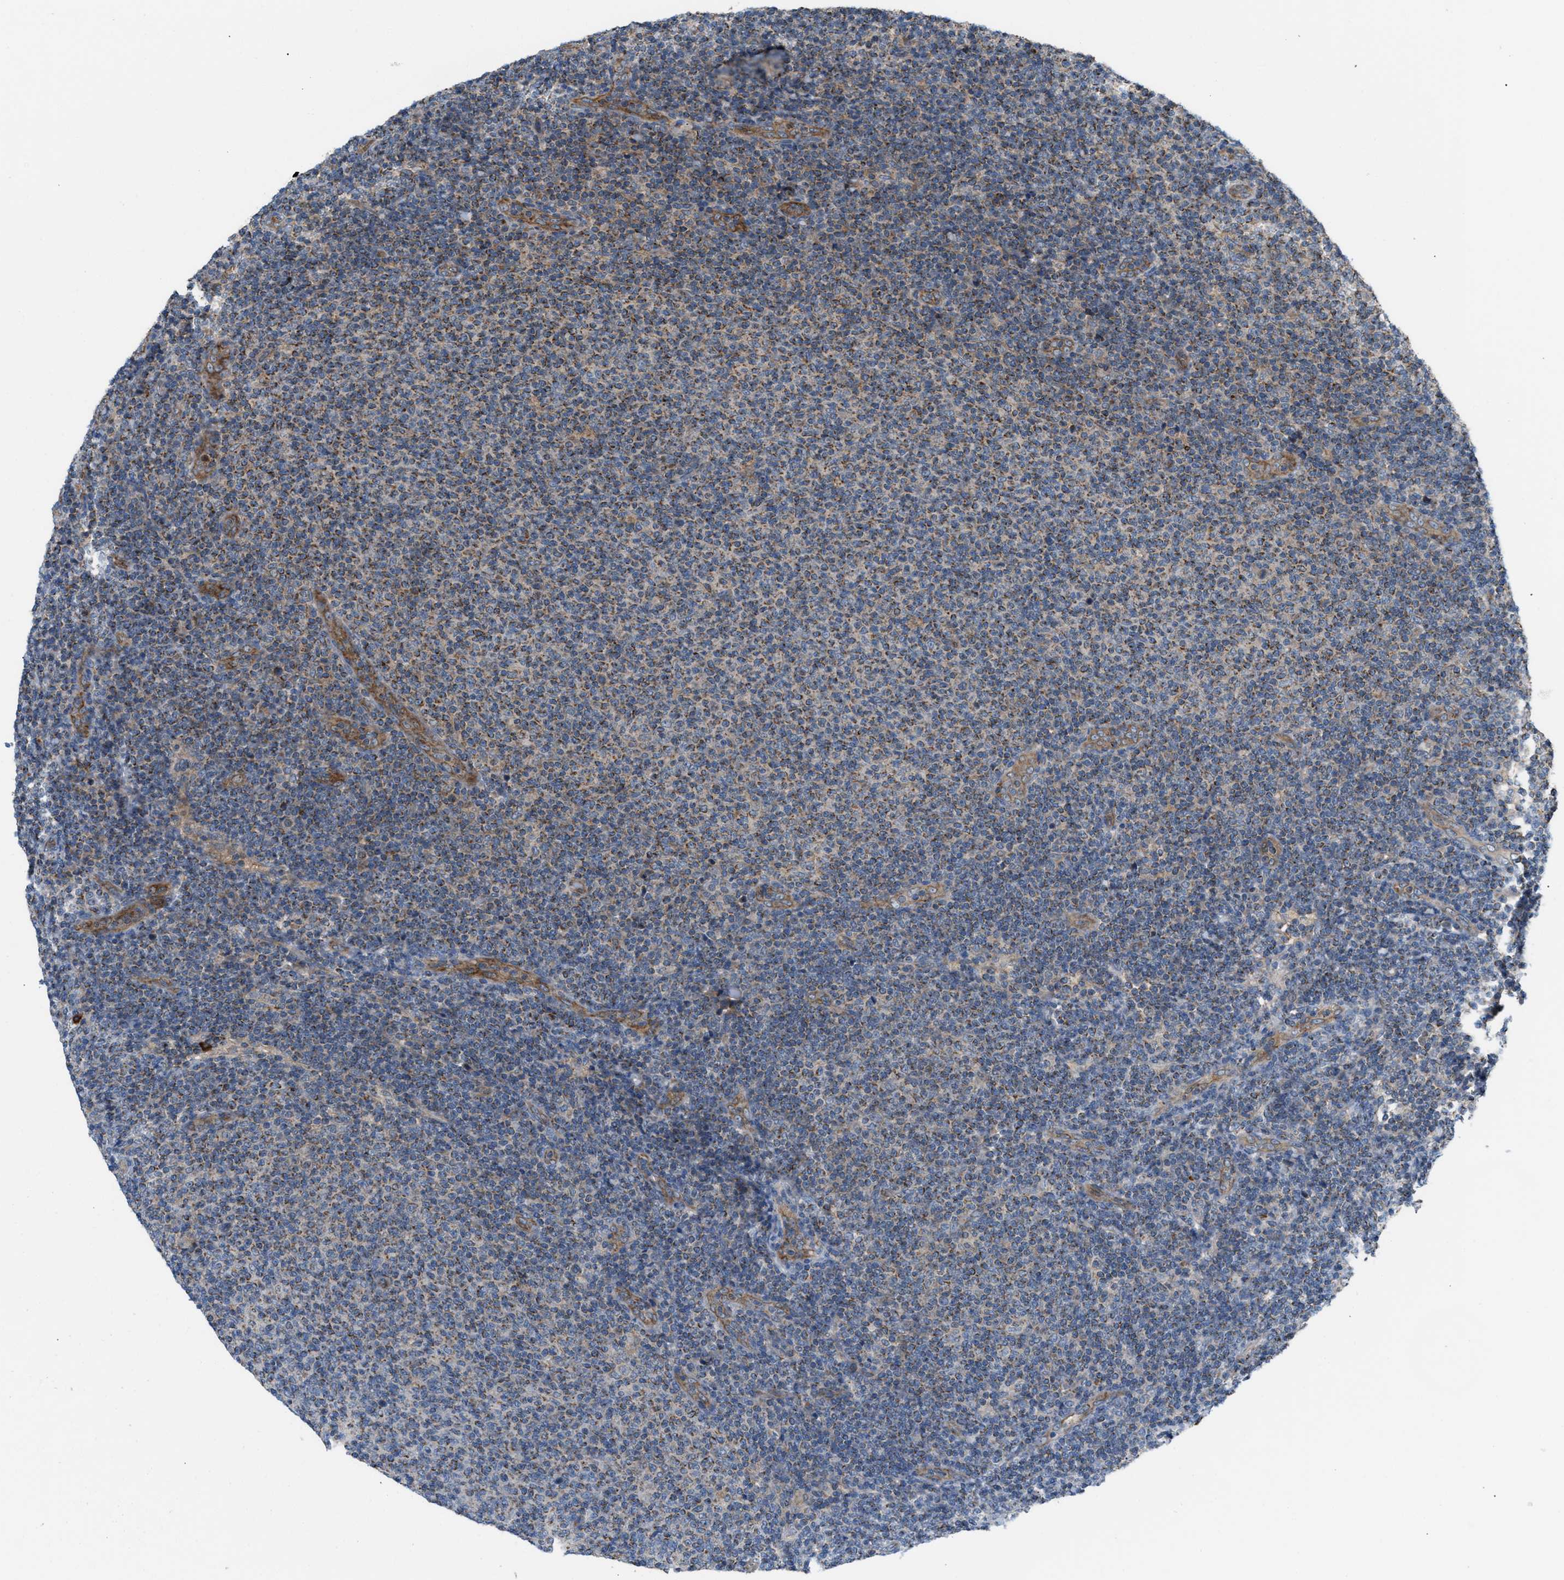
{"staining": {"intensity": "weak", "quantity": "25%-75%", "location": "cytoplasmic/membranous"}, "tissue": "lymphoma", "cell_type": "Tumor cells", "image_type": "cancer", "snomed": [{"axis": "morphology", "description": "Malignant lymphoma, non-Hodgkin's type, Low grade"}, {"axis": "topography", "description": "Lymph node"}], "caption": "Protein staining of low-grade malignant lymphoma, non-Hodgkin's type tissue shows weak cytoplasmic/membranous expression in about 25%-75% of tumor cells.", "gene": "PDCL", "patient": {"sex": "male", "age": 66}}